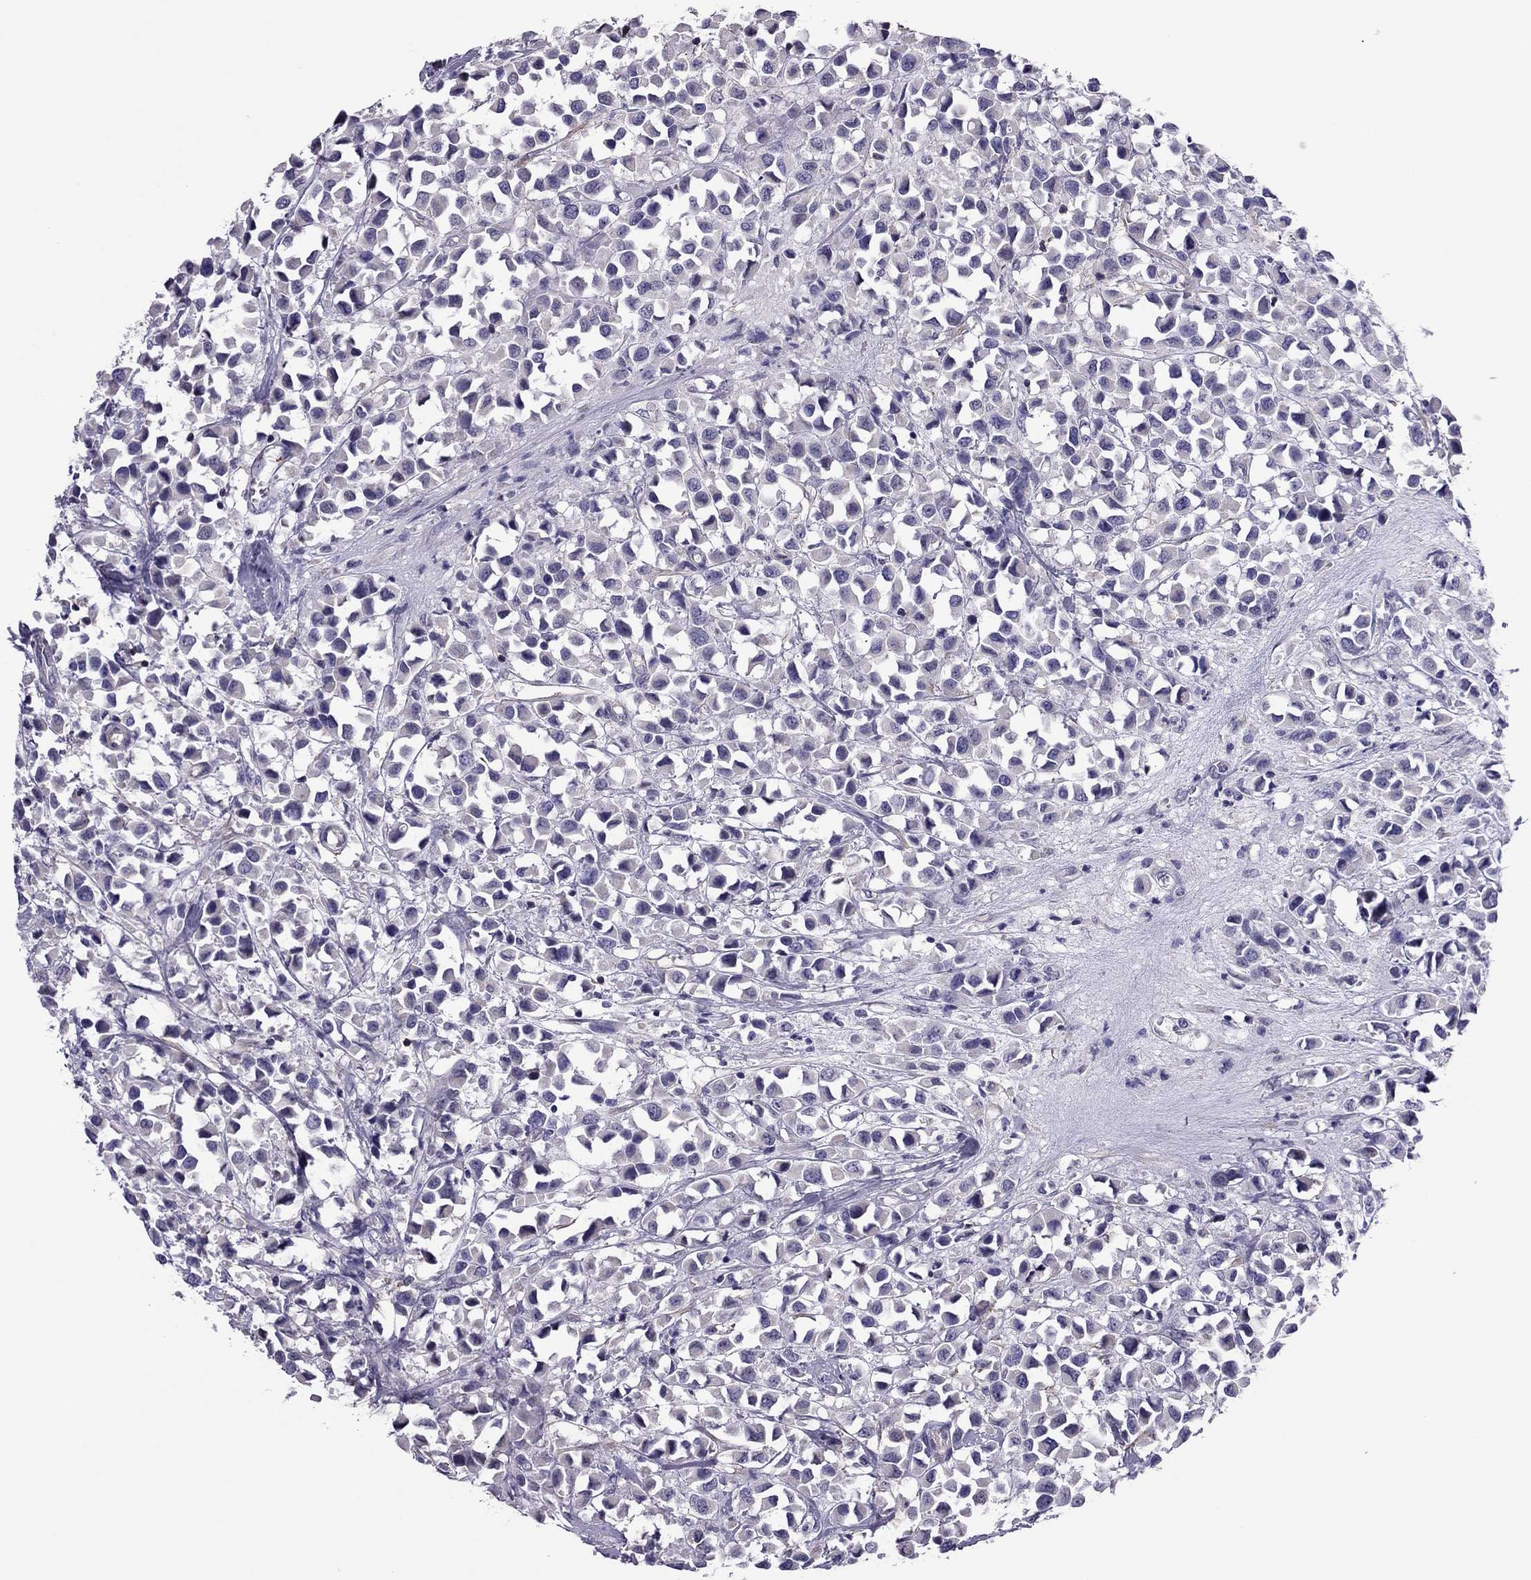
{"staining": {"intensity": "negative", "quantity": "none", "location": "none"}, "tissue": "breast cancer", "cell_type": "Tumor cells", "image_type": "cancer", "snomed": [{"axis": "morphology", "description": "Duct carcinoma"}, {"axis": "topography", "description": "Breast"}], "caption": "Immunohistochemical staining of human breast cancer reveals no significant staining in tumor cells.", "gene": "SLC16A8", "patient": {"sex": "female", "age": 61}}